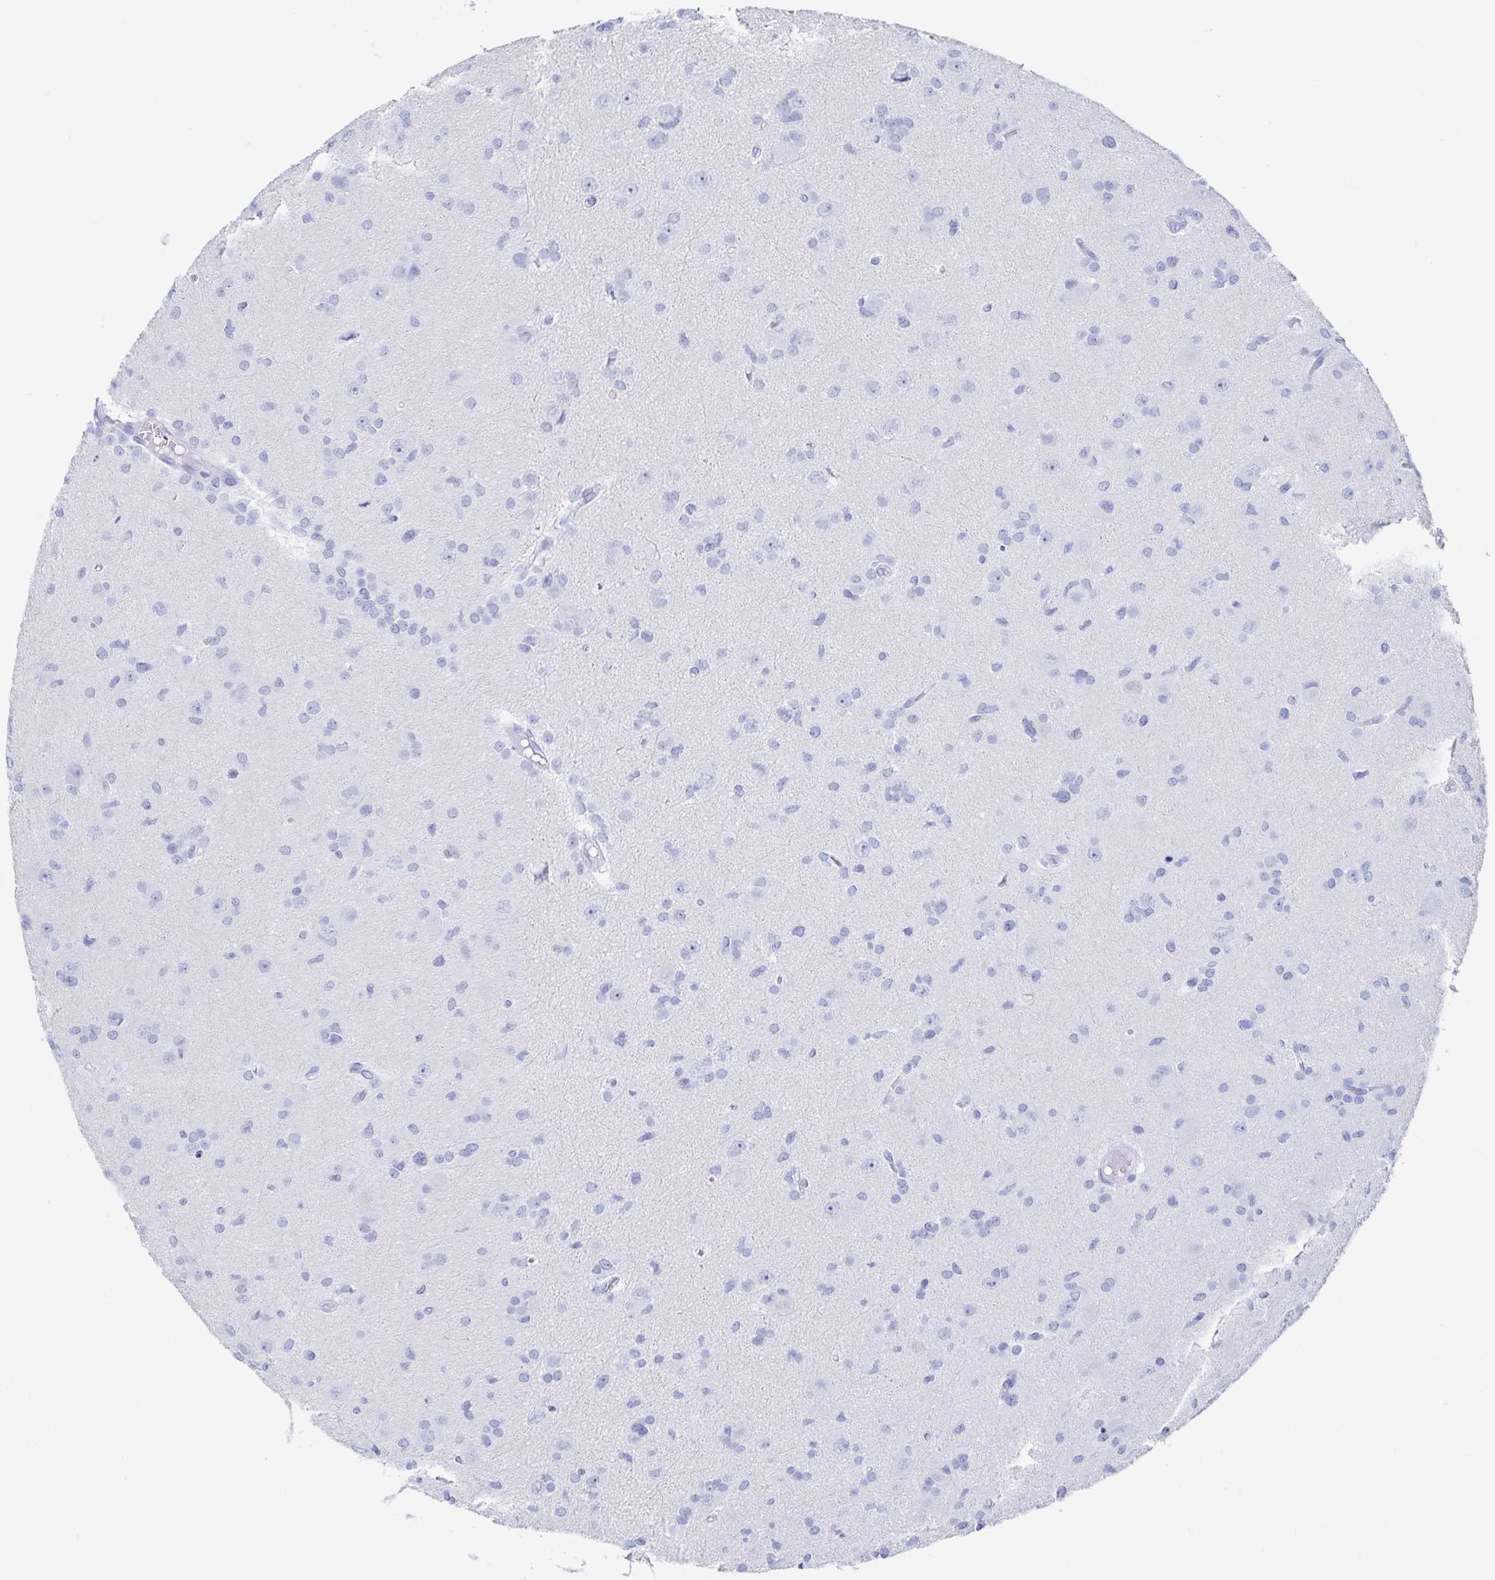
{"staining": {"intensity": "negative", "quantity": "none", "location": "none"}, "tissue": "glioma", "cell_type": "Tumor cells", "image_type": "cancer", "snomed": [{"axis": "morphology", "description": "Glioma, malignant, High grade"}, {"axis": "topography", "description": "Brain"}], "caption": "IHC photomicrograph of neoplastic tissue: human glioma stained with DAB (3,3'-diaminobenzidine) reveals no significant protein positivity in tumor cells.", "gene": "TNIP1", "patient": {"sex": "male", "age": 23}}